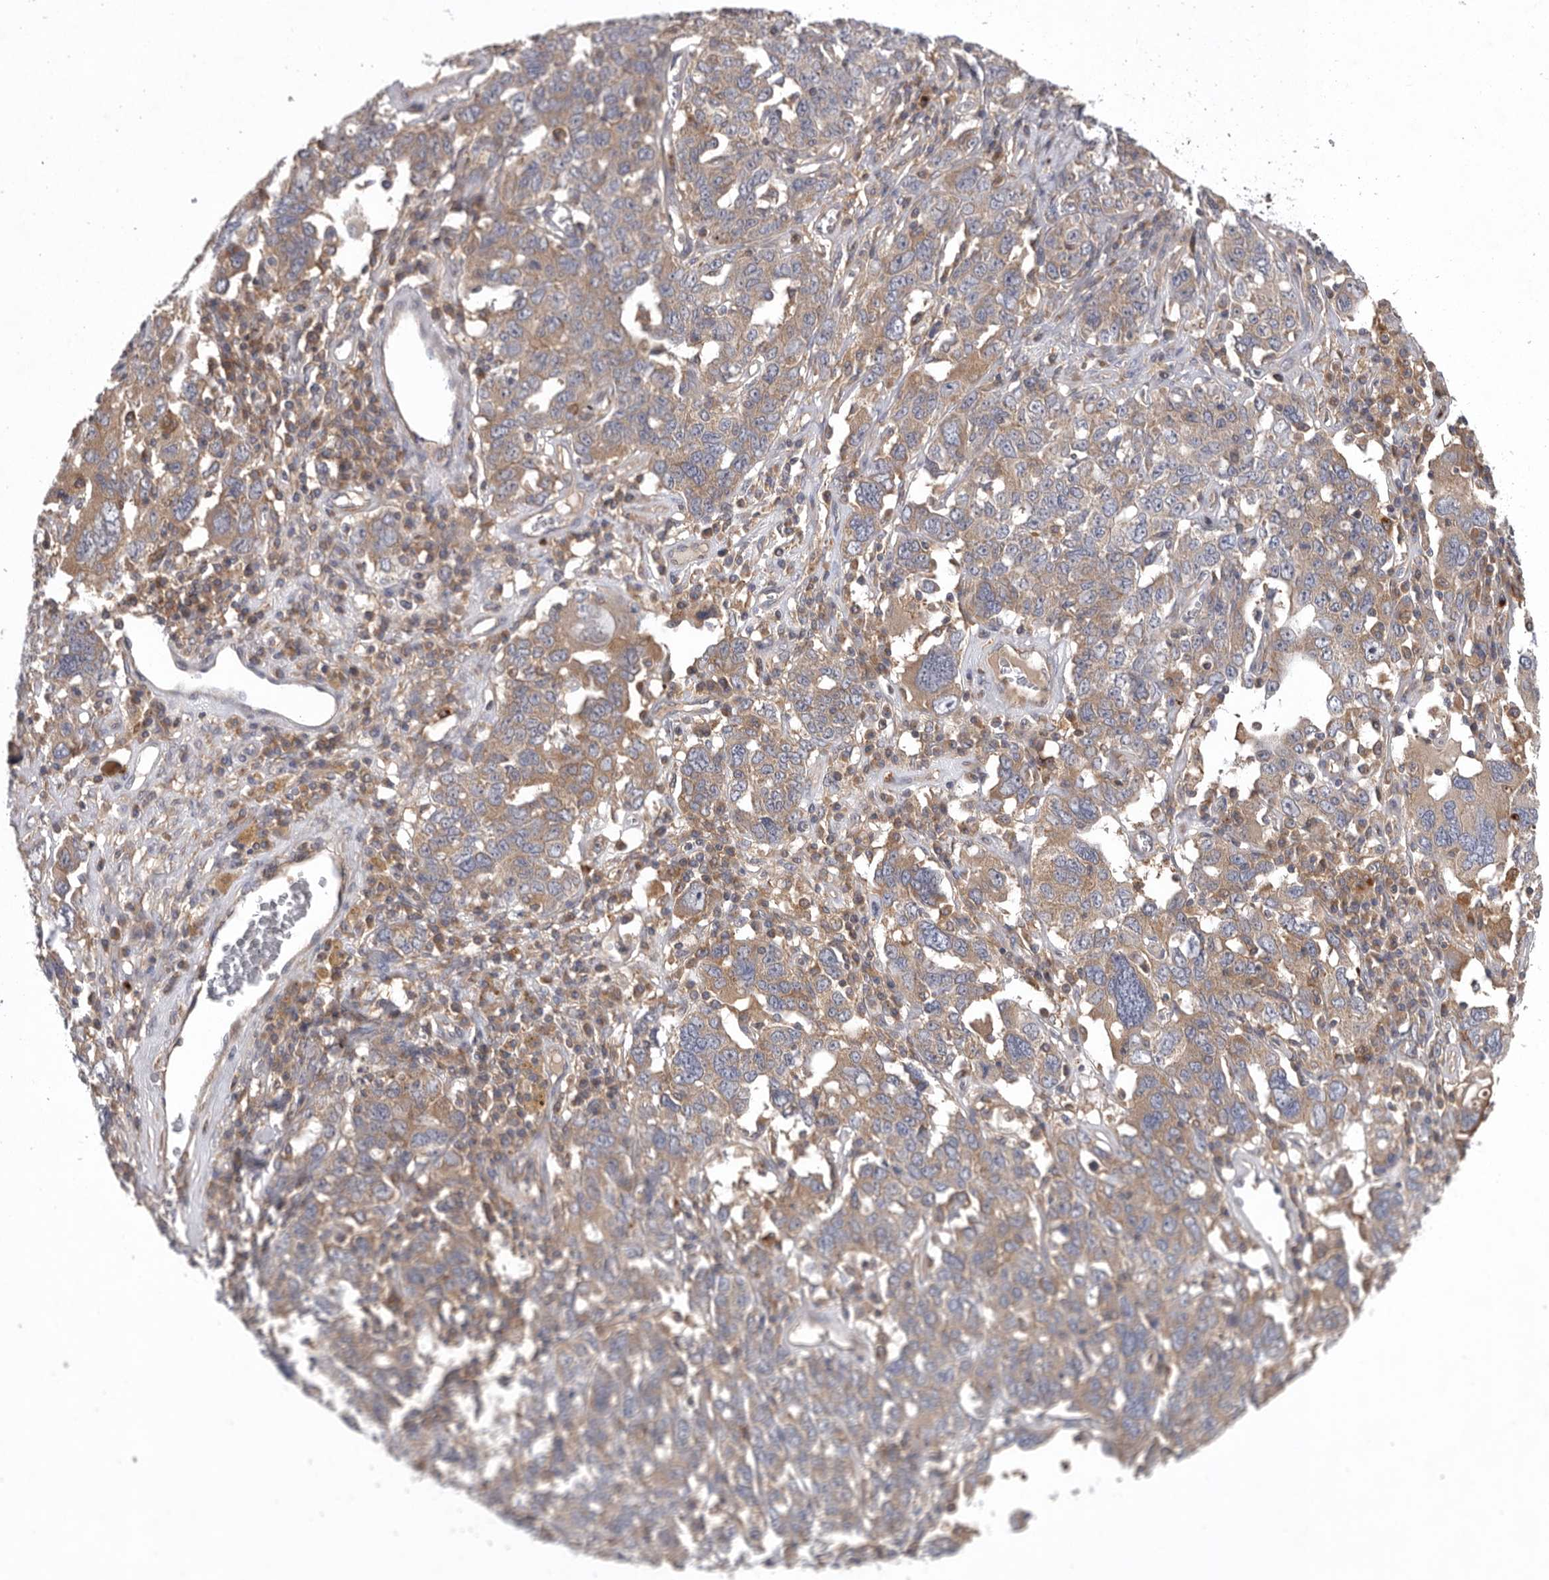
{"staining": {"intensity": "weak", "quantity": ">75%", "location": "cytoplasmic/membranous"}, "tissue": "ovarian cancer", "cell_type": "Tumor cells", "image_type": "cancer", "snomed": [{"axis": "morphology", "description": "Carcinoma, endometroid"}, {"axis": "topography", "description": "Ovary"}], "caption": "High-power microscopy captured an immunohistochemistry image of ovarian cancer (endometroid carcinoma), revealing weak cytoplasmic/membranous expression in about >75% of tumor cells.", "gene": "C1orf109", "patient": {"sex": "female", "age": 62}}